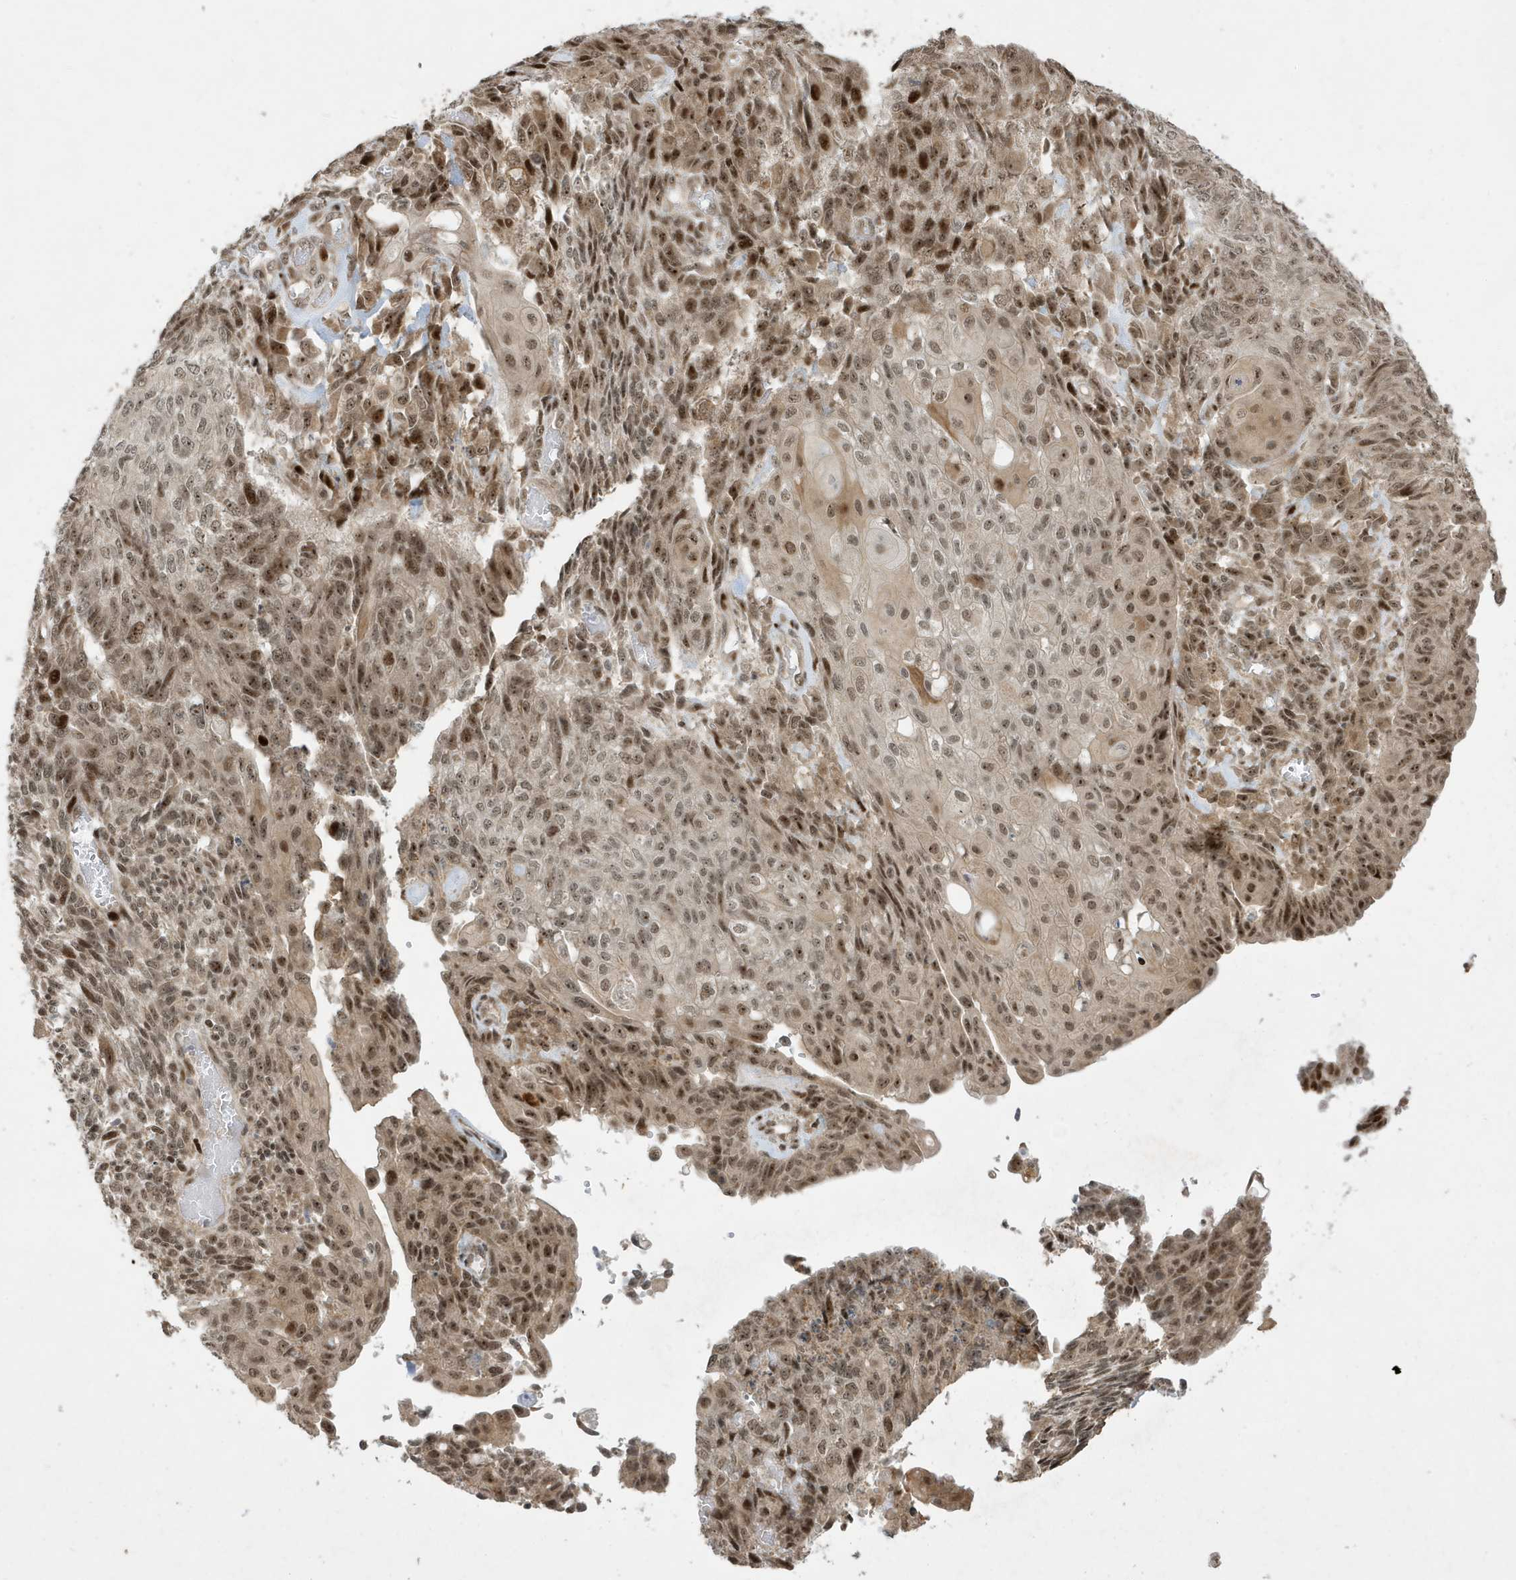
{"staining": {"intensity": "moderate", "quantity": ">75%", "location": "nuclear"}, "tissue": "endometrial cancer", "cell_type": "Tumor cells", "image_type": "cancer", "snomed": [{"axis": "morphology", "description": "Adenocarcinoma, NOS"}, {"axis": "topography", "description": "Endometrium"}], "caption": "This is an image of immunohistochemistry staining of endometrial adenocarcinoma, which shows moderate positivity in the nuclear of tumor cells.", "gene": "FAM9B", "patient": {"sex": "female", "age": 32}}